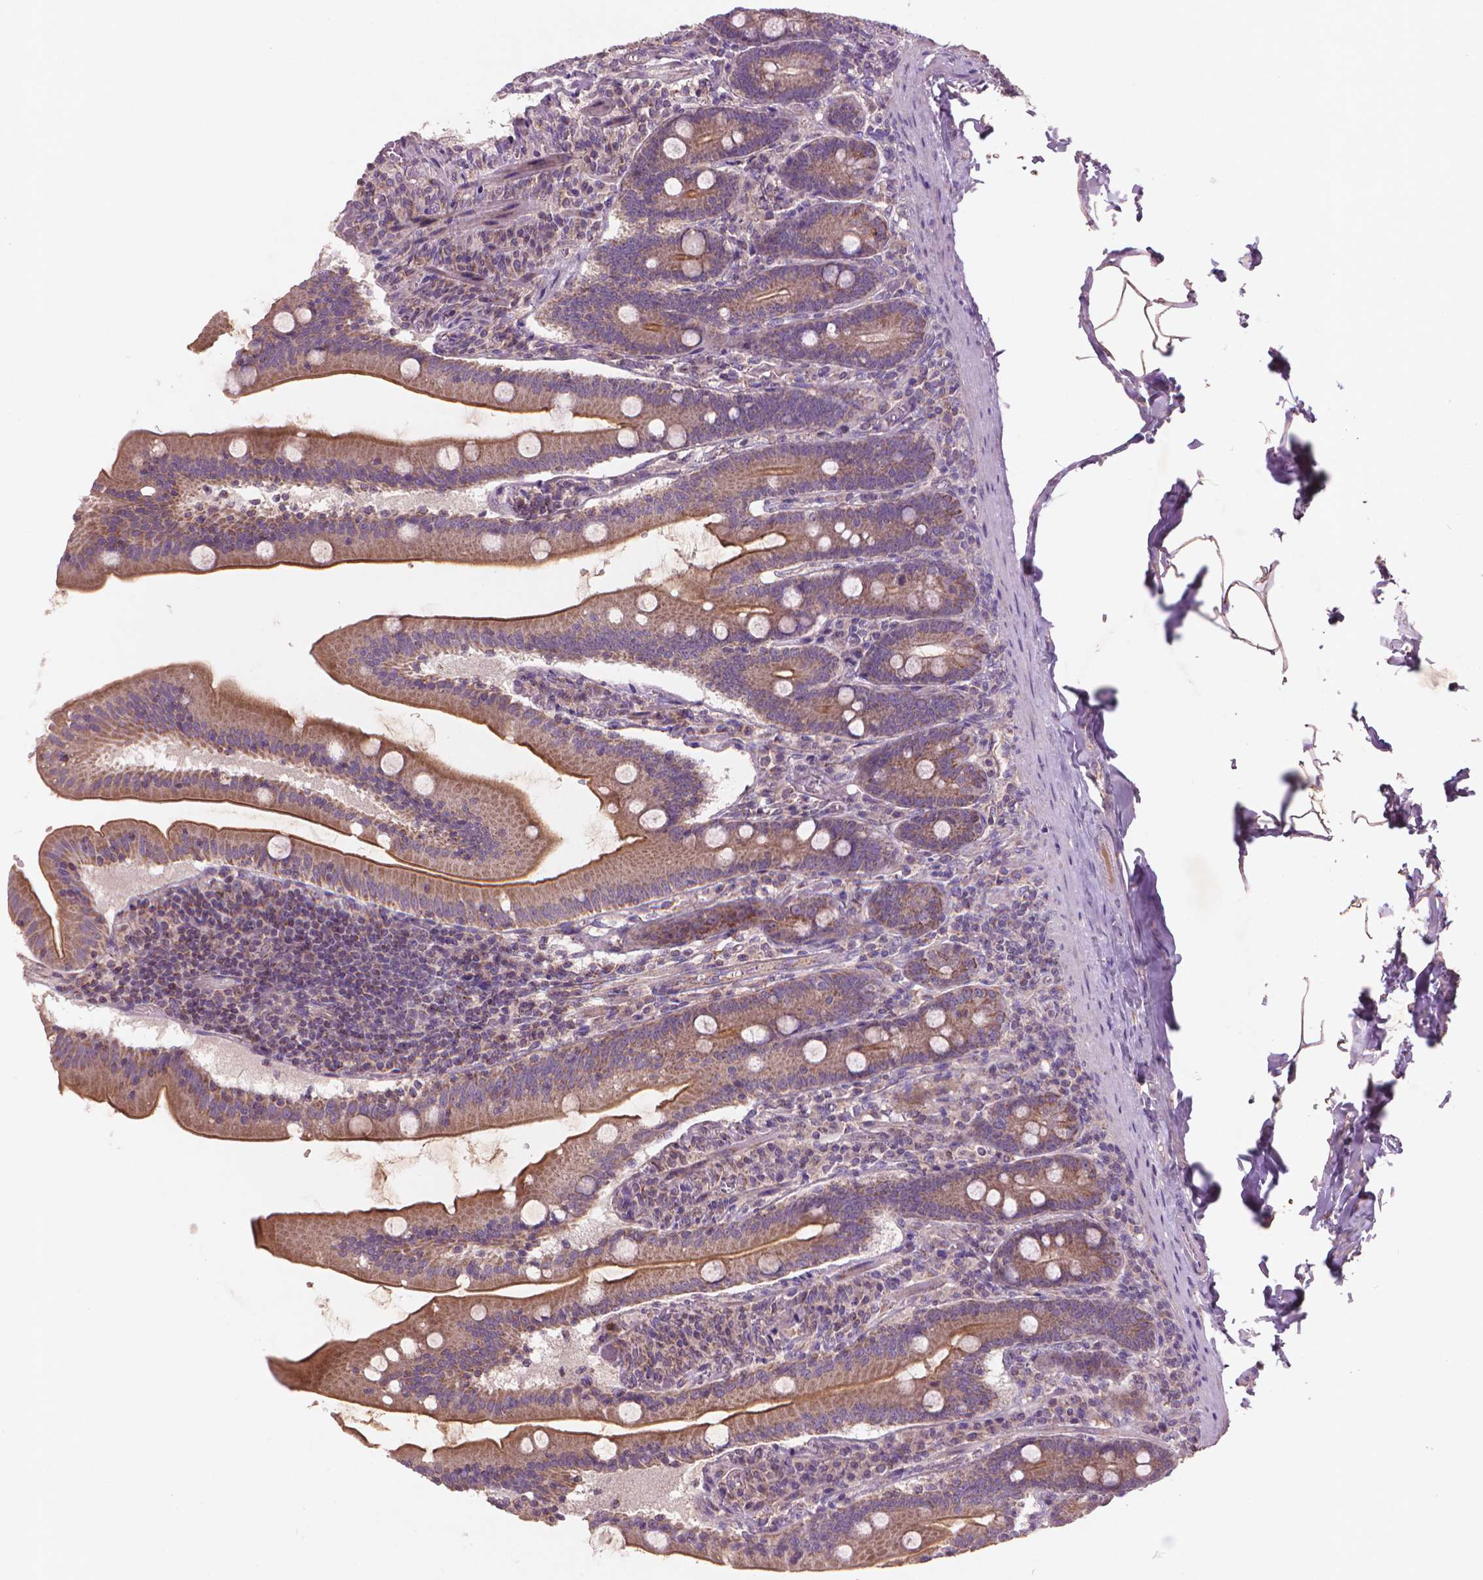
{"staining": {"intensity": "moderate", "quantity": ">75%", "location": "cytoplasmic/membranous"}, "tissue": "small intestine", "cell_type": "Glandular cells", "image_type": "normal", "snomed": [{"axis": "morphology", "description": "Normal tissue, NOS"}, {"axis": "topography", "description": "Small intestine"}], "caption": "Protein staining demonstrates moderate cytoplasmic/membranous positivity in about >75% of glandular cells in benign small intestine. Using DAB (3,3'-diaminobenzidine) (brown) and hematoxylin (blue) stains, captured at high magnification using brightfield microscopy.", "gene": "NLRX1", "patient": {"sex": "male", "age": 37}}